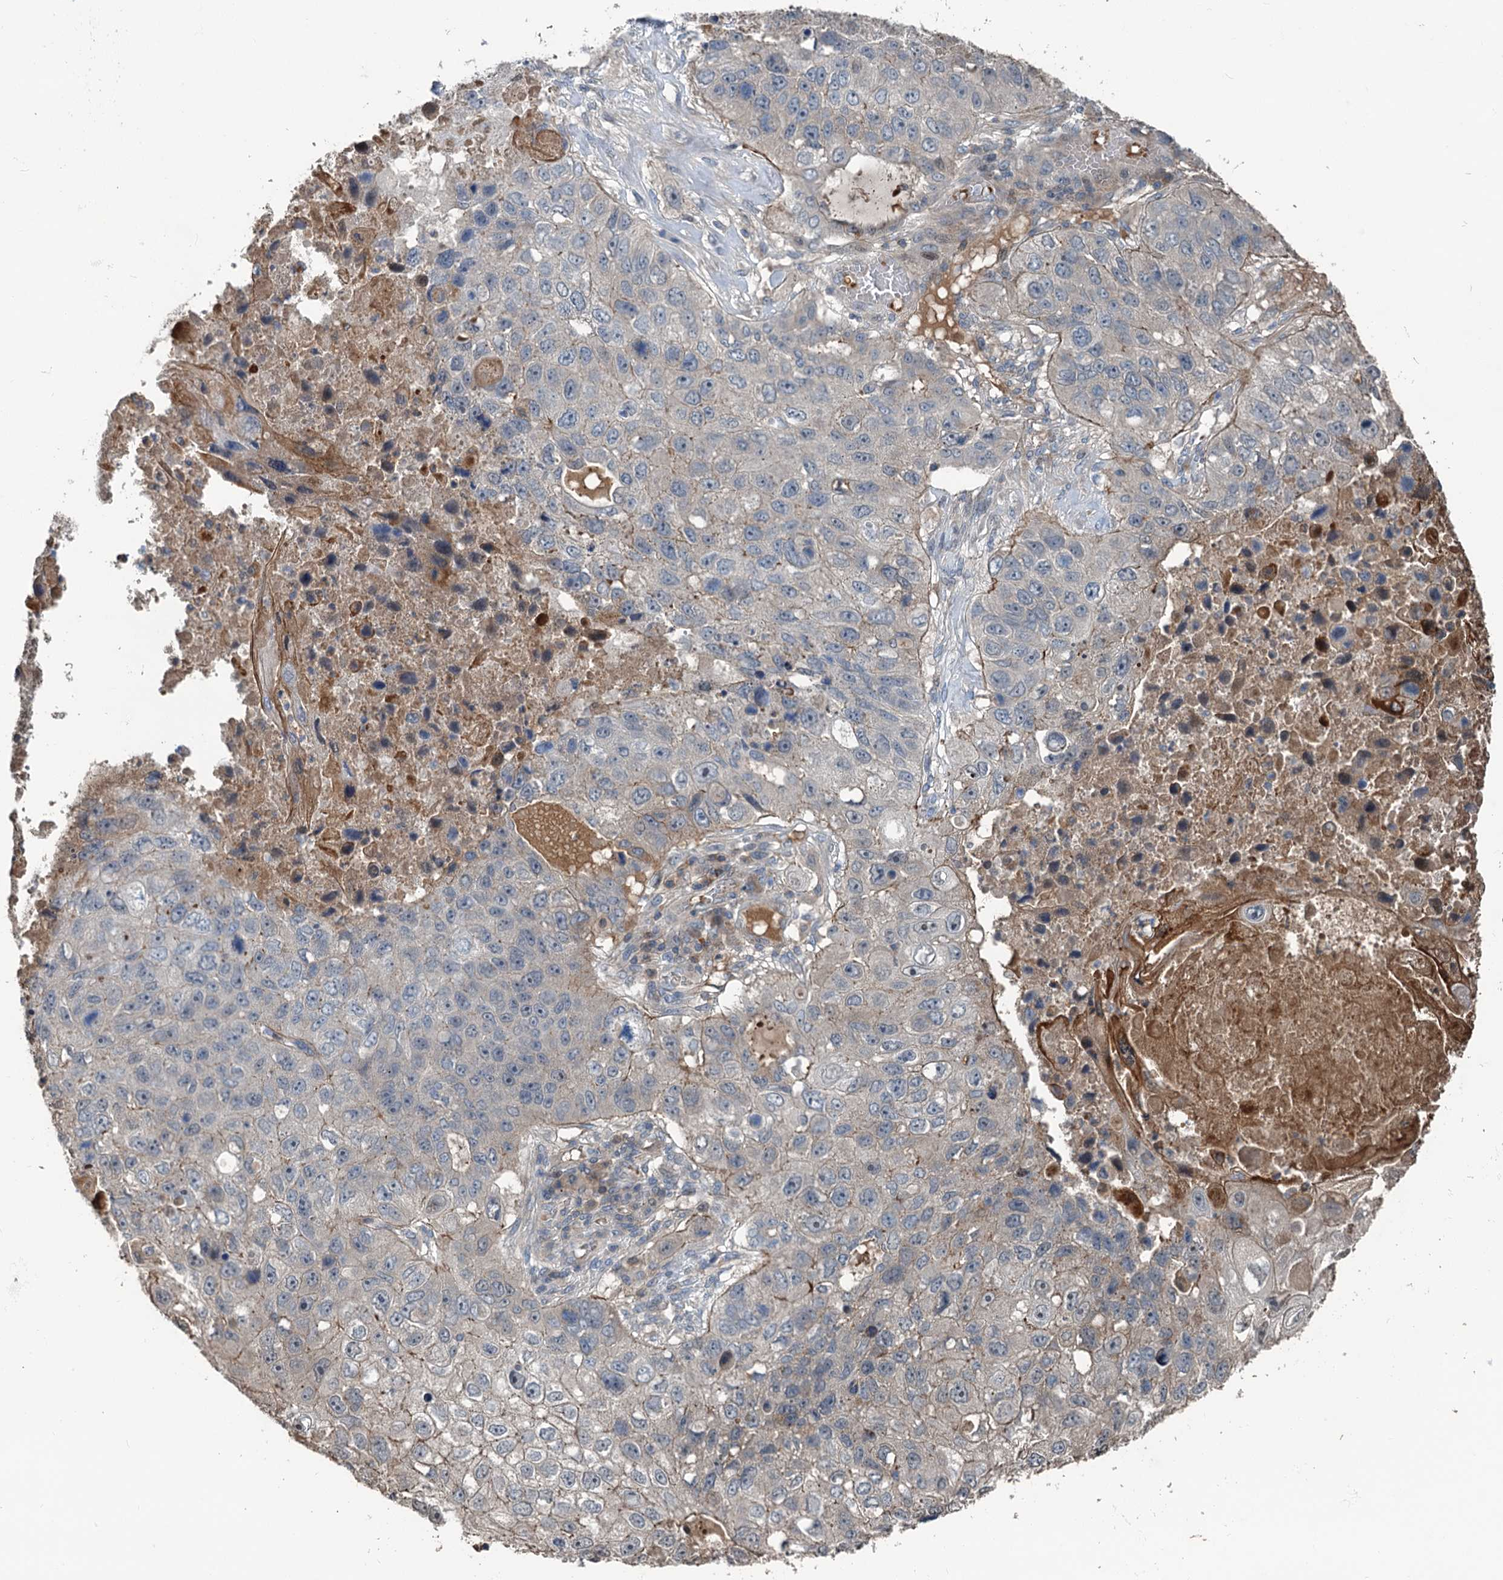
{"staining": {"intensity": "weak", "quantity": "<25%", "location": "cytoplasmic/membranous"}, "tissue": "lung cancer", "cell_type": "Tumor cells", "image_type": "cancer", "snomed": [{"axis": "morphology", "description": "Squamous cell carcinoma, NOS"}, {"axis": "topography", "description": "Lung"}], "caption": "IHC of squamous cell carcinoma (lung) shows no positivity in tumor cells.", "gene": "TEDC1", "patient": {"sex": "male", "age": 61}}